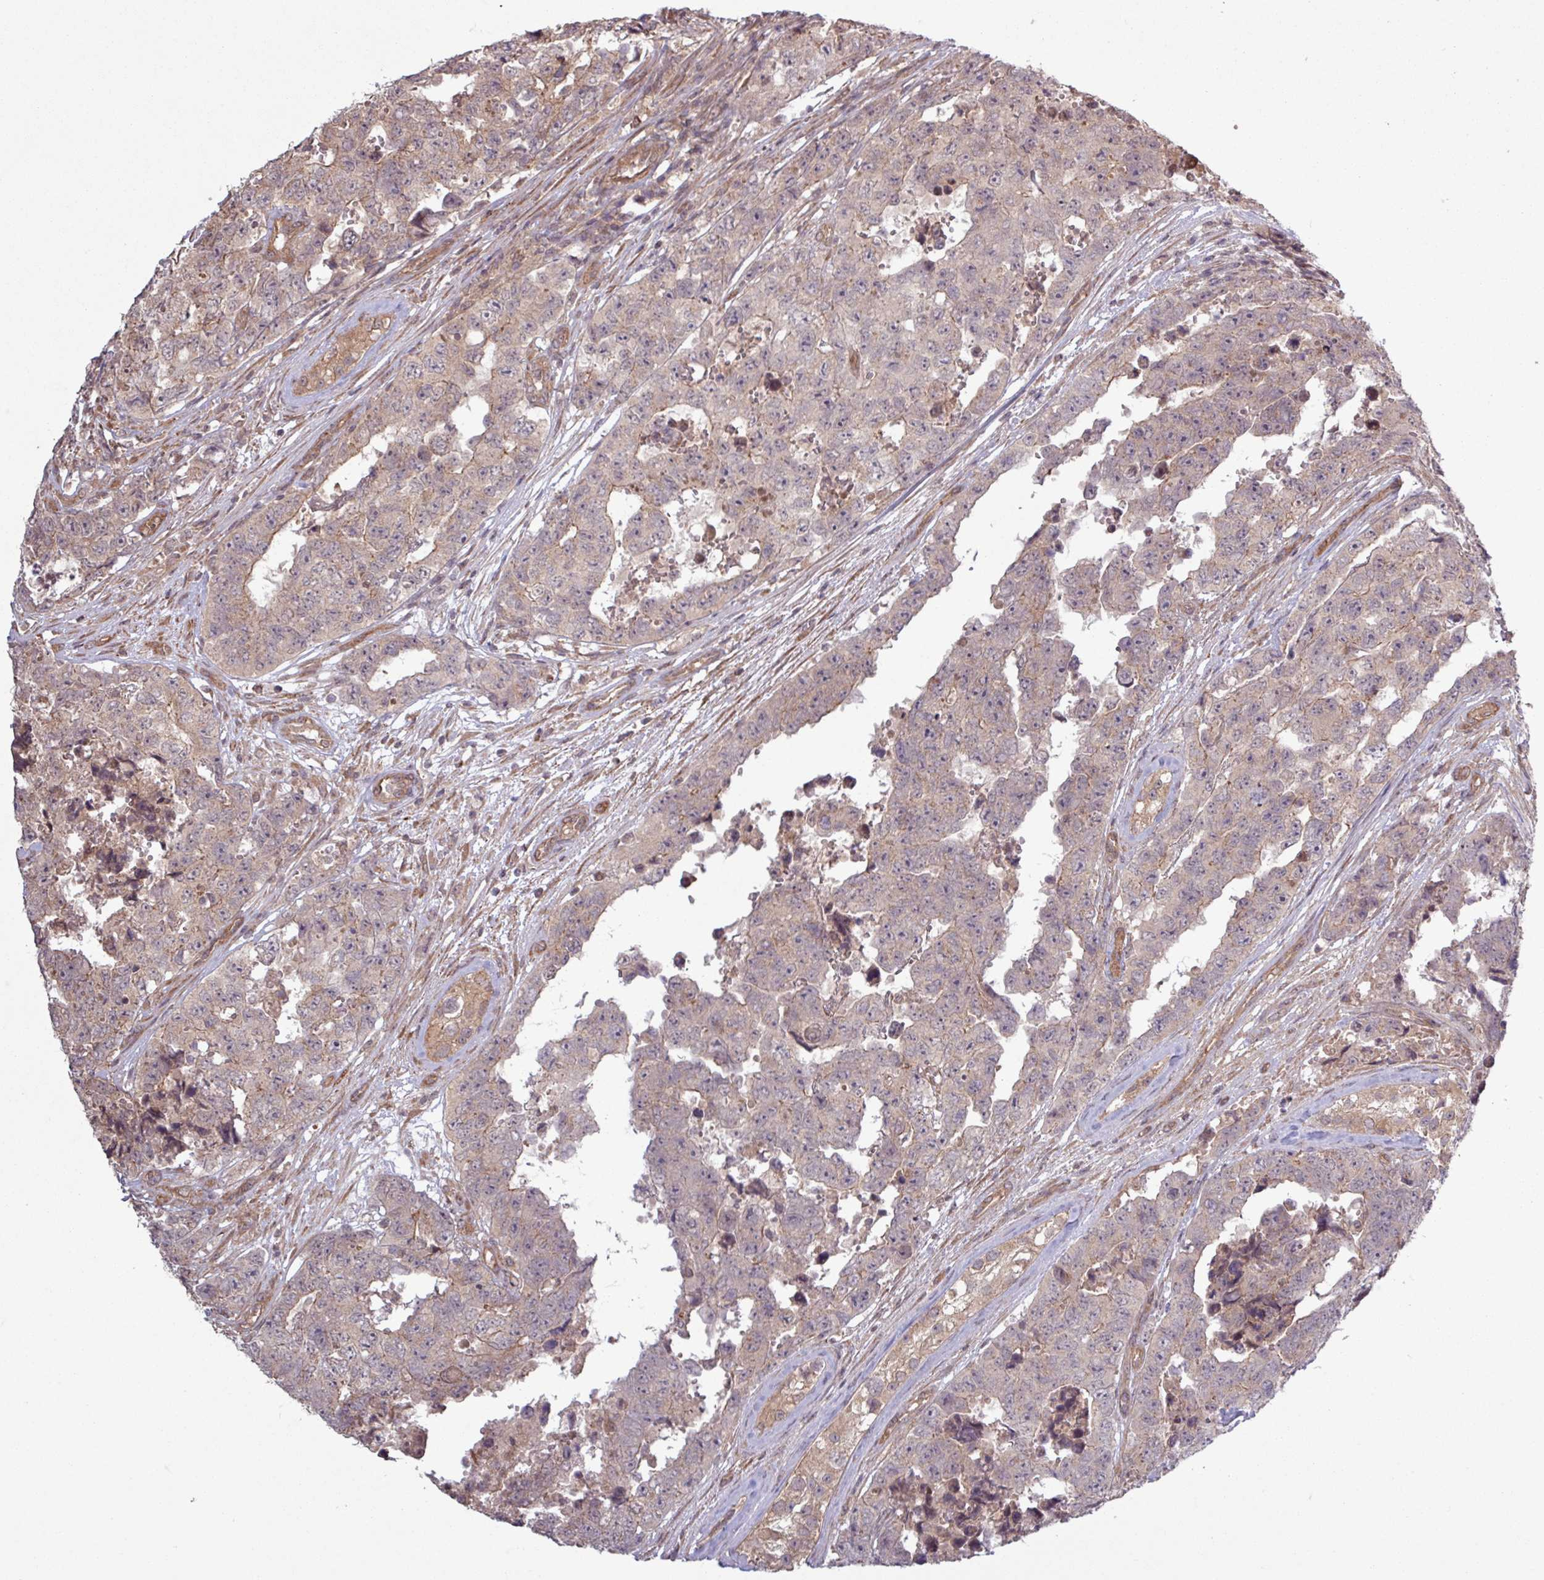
{"staining": {"intensity": "weak", "quantity": "<25%", "location": "cytoplasmic/membranous"}, "tissue": "testis cancer", "cell_type": "Tumor cells", "image_type": "cancer", "snomed": [{"axis": "morphology", "description": "Normal tissue, NOS"}, {"axis": "morphology", "description": "Carcinoma, Embryonal, NOS"}, {"axis": "topography", "description": "Testis"}, {"axis": "topography", "description": "Epididymis"}], "caption": "Micrograph shows no significant protein positivity in tumor cells of testis cancer. Brightfield microscopy of immunohistochemistry (IHC) stained with DAB (3,3'-diaminobenzidine) (brown) and hematoxylin (blue), captured at high magnification.", "gene": "TRABD2A", "patient": {"sex": "male", "age": 25}}